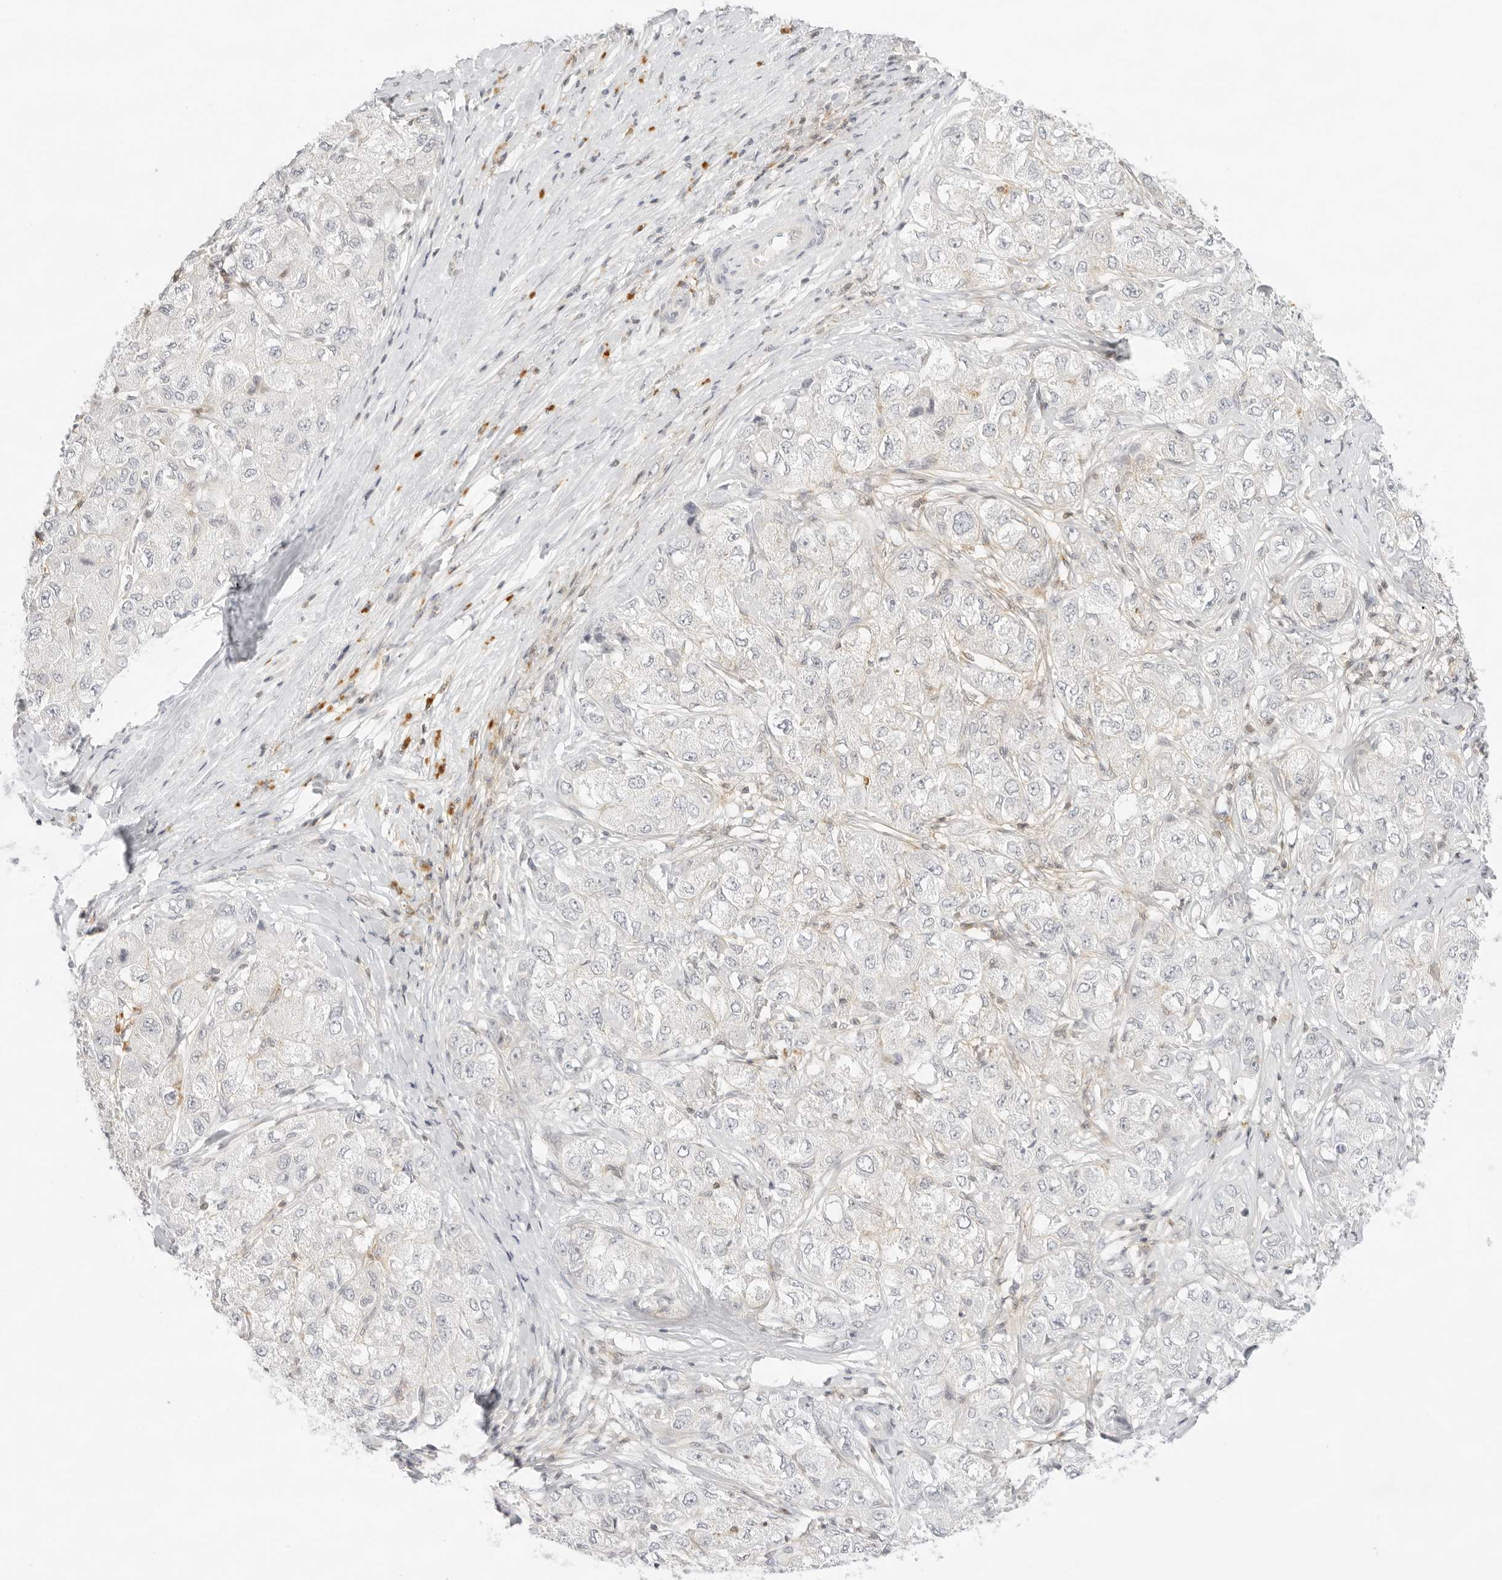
{"staining": {"intensity": "weak", "quantity": "<25%", "location": "cytoplasmic/membranous"}, "tissue": "liver cancer", "cell_type": "Tumor cells", "image_type": "cancer", "snomed": [{"axis": "morphology", "description": "Carcinoma, Hepatocellular, NOS"}, {"axis": "topography", "description": "Liver"}], "caption": "This photomicrograph is of liver cancer stained with immunohistochemistry (IHC) to label a protein in brown with the nuclei are counter-stained blue. There is no expression in tumor cells. The staining was performed using DAB (3,3'-diaminobenzidine) to visualize the protein expression in brown, while the nuclei were stained in blue with hematoxylin (Magnification: 20x).", "gene": "TNFRSF14", "patient": {"sex": "male", "age": 80}}